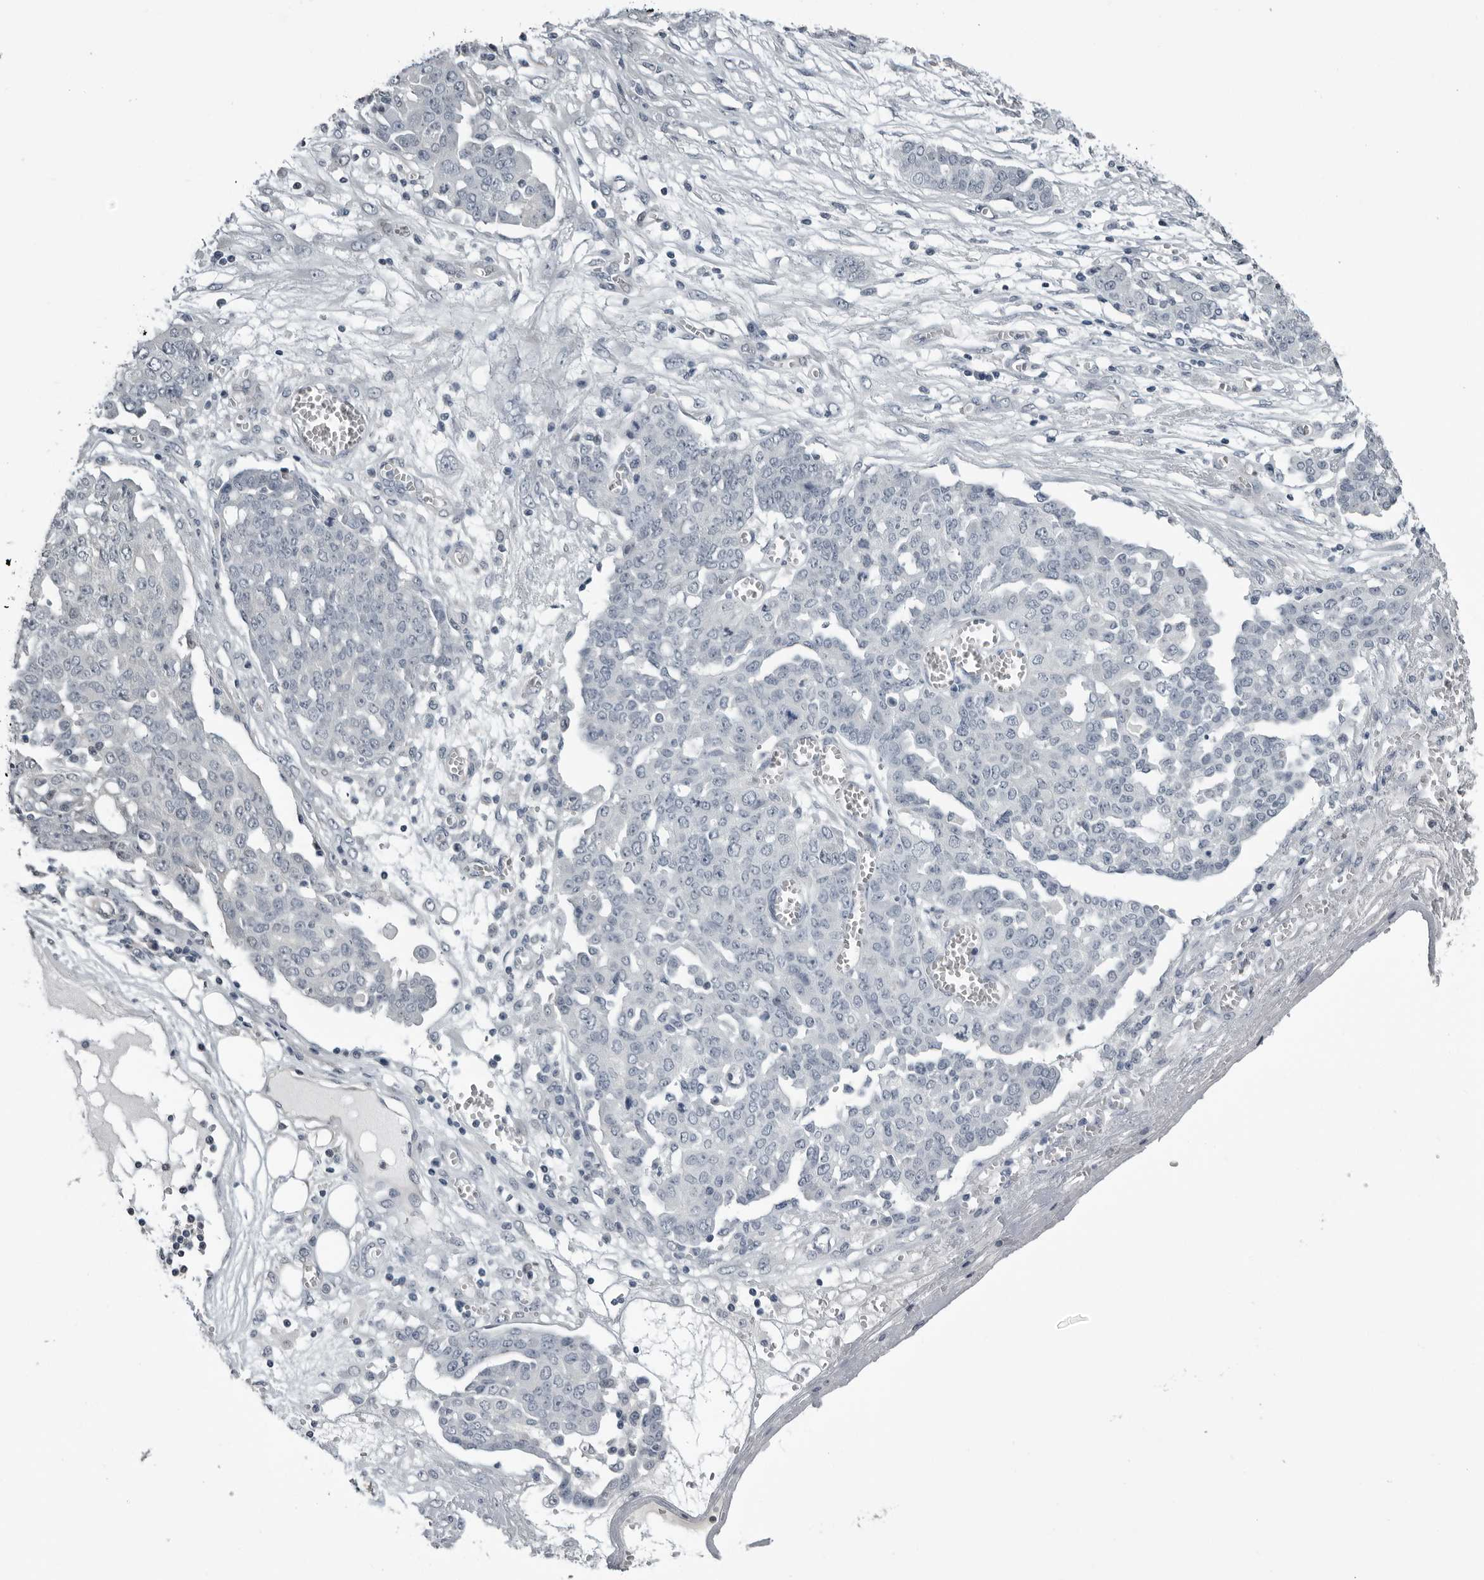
{"staining": {"intensity": "negative", "quantity": "none", "location": "none"}, "tissue": "ovarian cancer", "cell_type": "Tumor cells", "image_type": "cancer", "snomed": [{"axis": "morphology", "description": "Cystadenocarcinoma, serous, NOS"}, {"axis": "topography", "description": "Soft tissue"}, {"axis": "topography", "description": "Ovary"}], "caption": "Immunohistochemical staining of human ovarian cancer (serous cystadenocarcinoma) shows no significant positivity in tumor cells. The staining was performed using DAB to visualize the protein expression in brown, while the nuclei were stained in blue with hematoxylin (Magnification: 20x).", "gene": "PRRX2", "patient": {"sex": "female", "age": 57}}